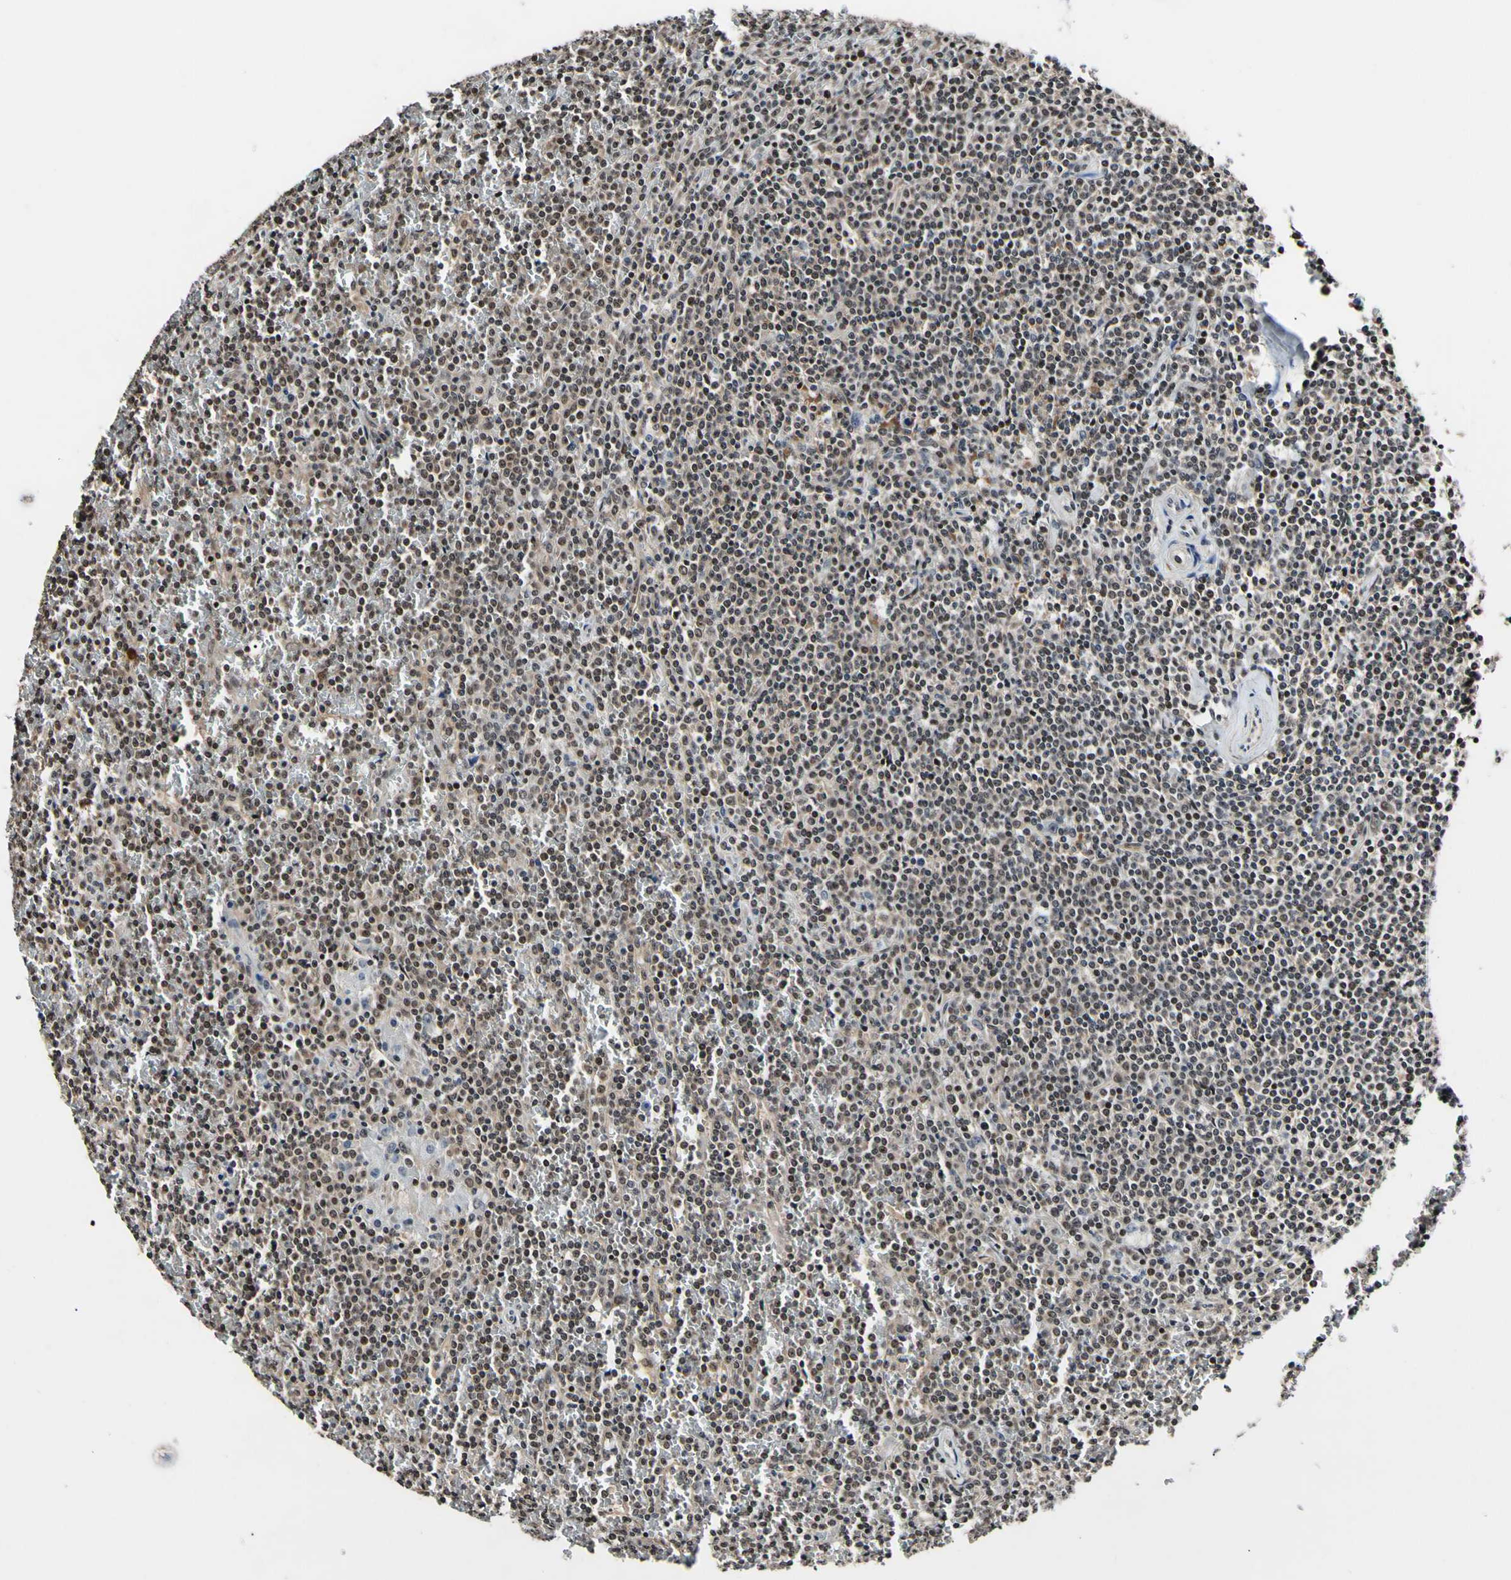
{"staining": {"intensity": "weak", "quantity": ">75%", "location": "cytoplasmic/membranous,nuclear"}, "tissue": "lymphoma", "cell_type": "Tumor cells", "image_type": "cancer", "snomed": [{"axis": "morphology", "description": "Malignant lymphoma, non-Hodgkin's type, Low grade"}, {"axis": "topography", "description": "Spleen"}], "caption": "Human malignant lymphoma, non-Hodgkin's type (low-grade) stained for a protein (brown) shows weak cytoplasmic/membranous and nuclear positive positivity in approximately >75% of tumor cells.", "gene": "PSMD10", "patient": {"sex": "female", "age": 19}}